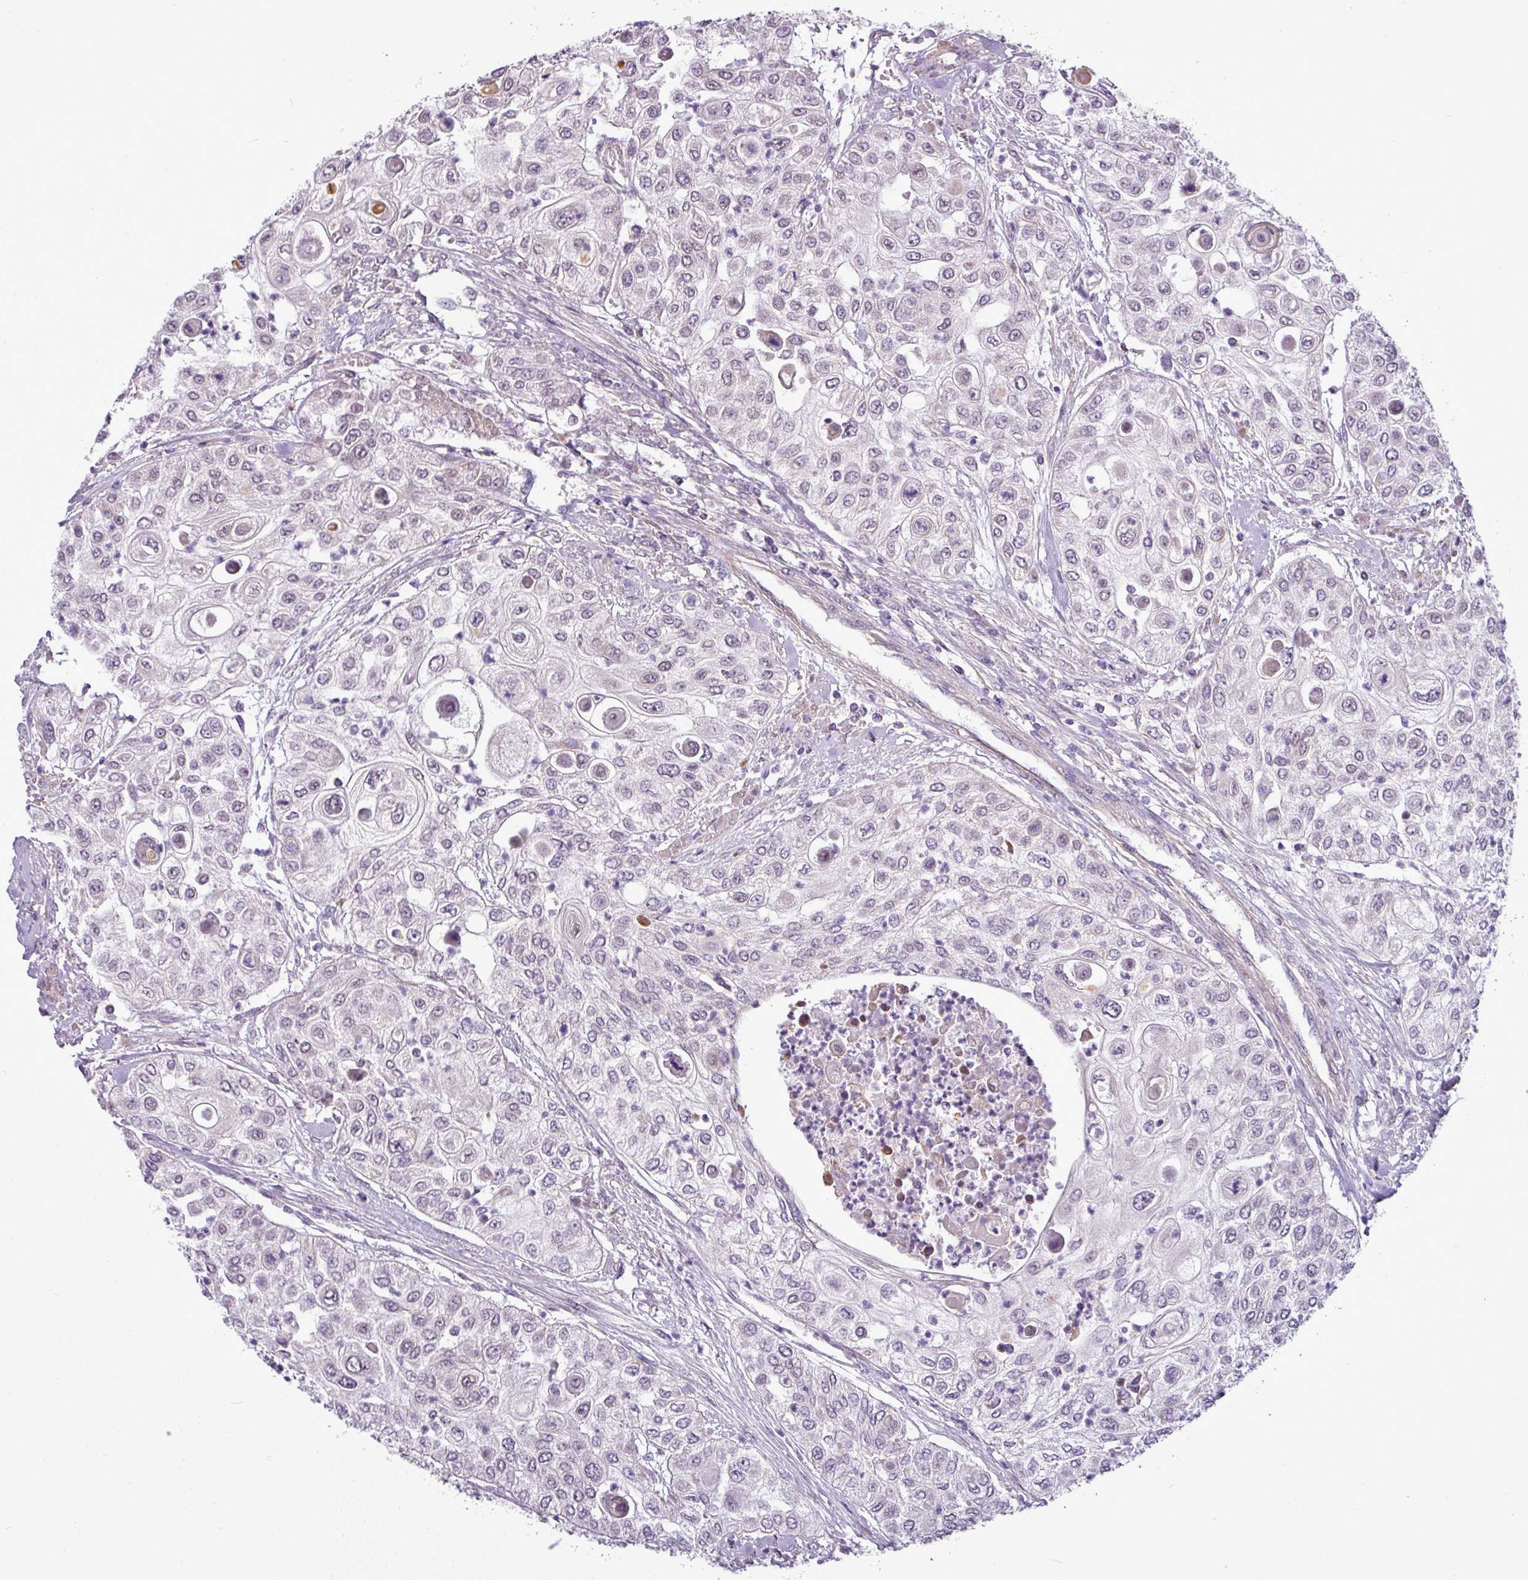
{"staining": {"intensity": "weak", "quantity": "<25%", "location": "nuclear"}, "tissue": "urothelial cancer", "cell_type": "Tumor cells", "image_type": "cancer", "snomed": [{"axis": "morphology", "description": "Urothelial carcinoma, High grade"}, {"axis": "topography", "description": "Urinary bladder"}], "caption": "The histopathology image shows no significant expression in tumor cells of urothelial cancer.", "gene": "ZNF217", "patient": {"sex": "female", "age": 79}}